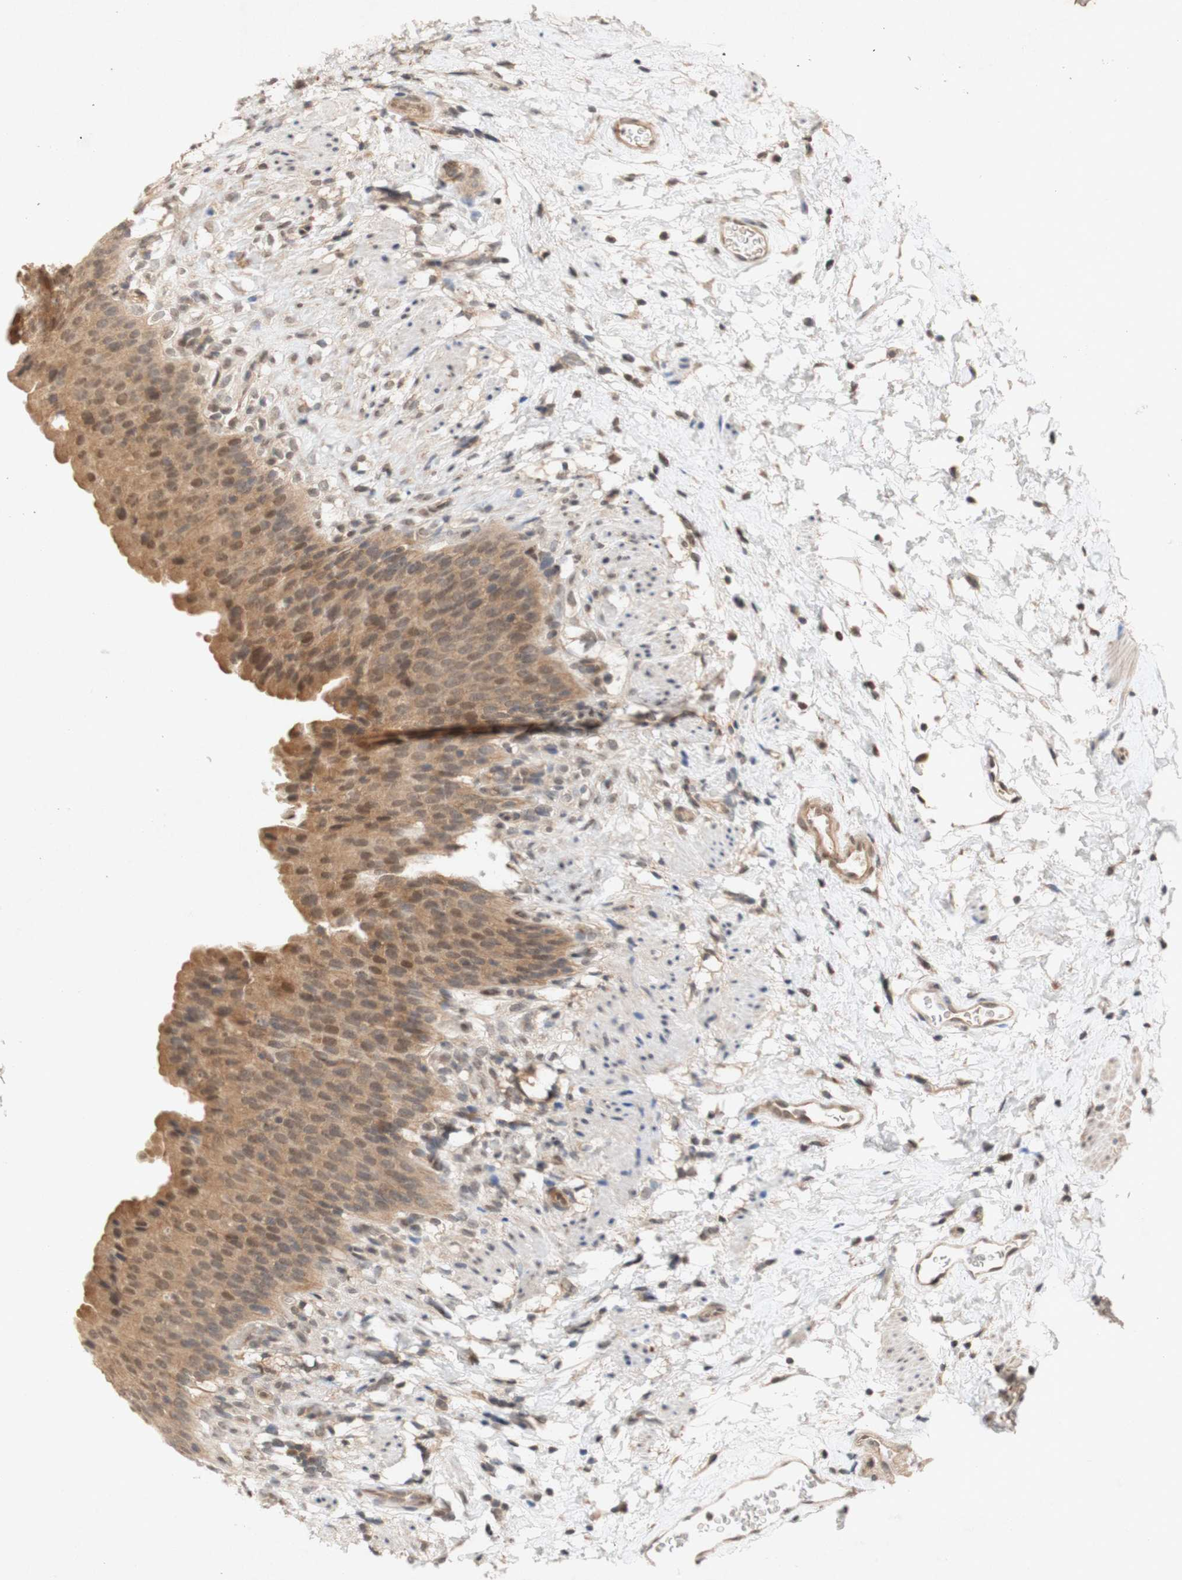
{"staining": {"intensity": "moderate", "quantity": ">75%", "location": "cytoplasmic/membranous,nuclear"}, "tissue": "urinary bladder", "cell_type": "Urothelial cells", "image_type": "normal", "snomed": [{"axis": "morphology", "description": "Normal tissue, NOS"}, {"axis": "topography", "description": "Urinary bladder"}], "caption": "Moderate cytoplasmic/membranous,nuclear expression for a protein is identified in about >75% of urothelial cells of unremarkable urinary bladder using IHC.", "gene": "PIN1", "patient": {"sex": "female", "age": 79}}